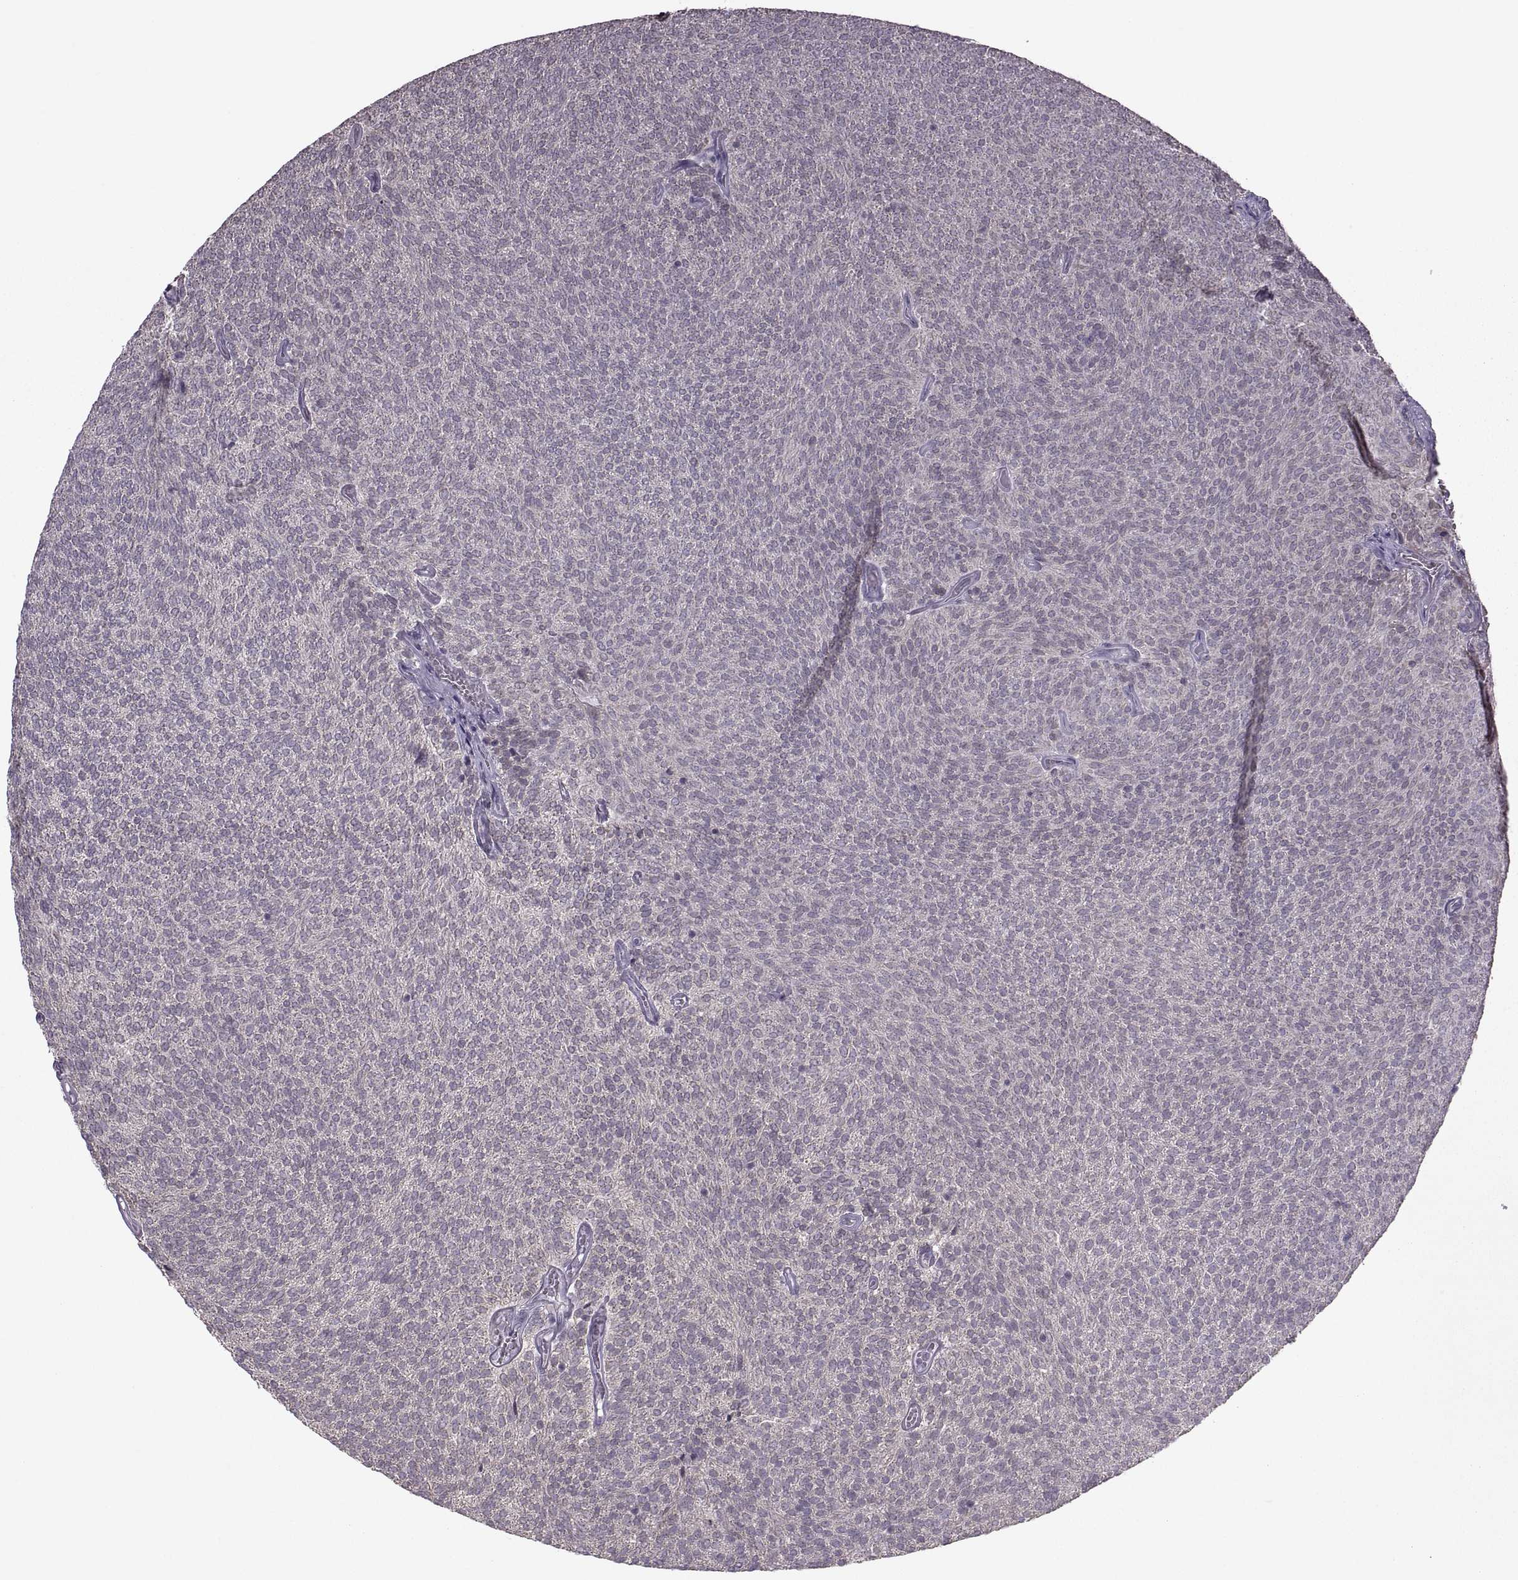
{"staining": {"intensity": "moderate", "quantity": "25%-75%", "location": "cytoplasmic/membranous"}, "tissue": "urothelial cancer", "cell_type": "Tumor cells", "image_type": "cancer", "snomed": [{"axis": "morphology", "description": "Urothelial carcinoma, Low grade"}, {"axis": "topography", "description": "Urinary bladder"}], "caption": "Protein analysis of urothelial carcinoma (low-grade) tissue displays moderate cytoplasmic/membranous positivity in approximately 25%-75% of tumor cells.", "gene": "MGAT4D", "patient": {"sex": "male", "age": 77}}